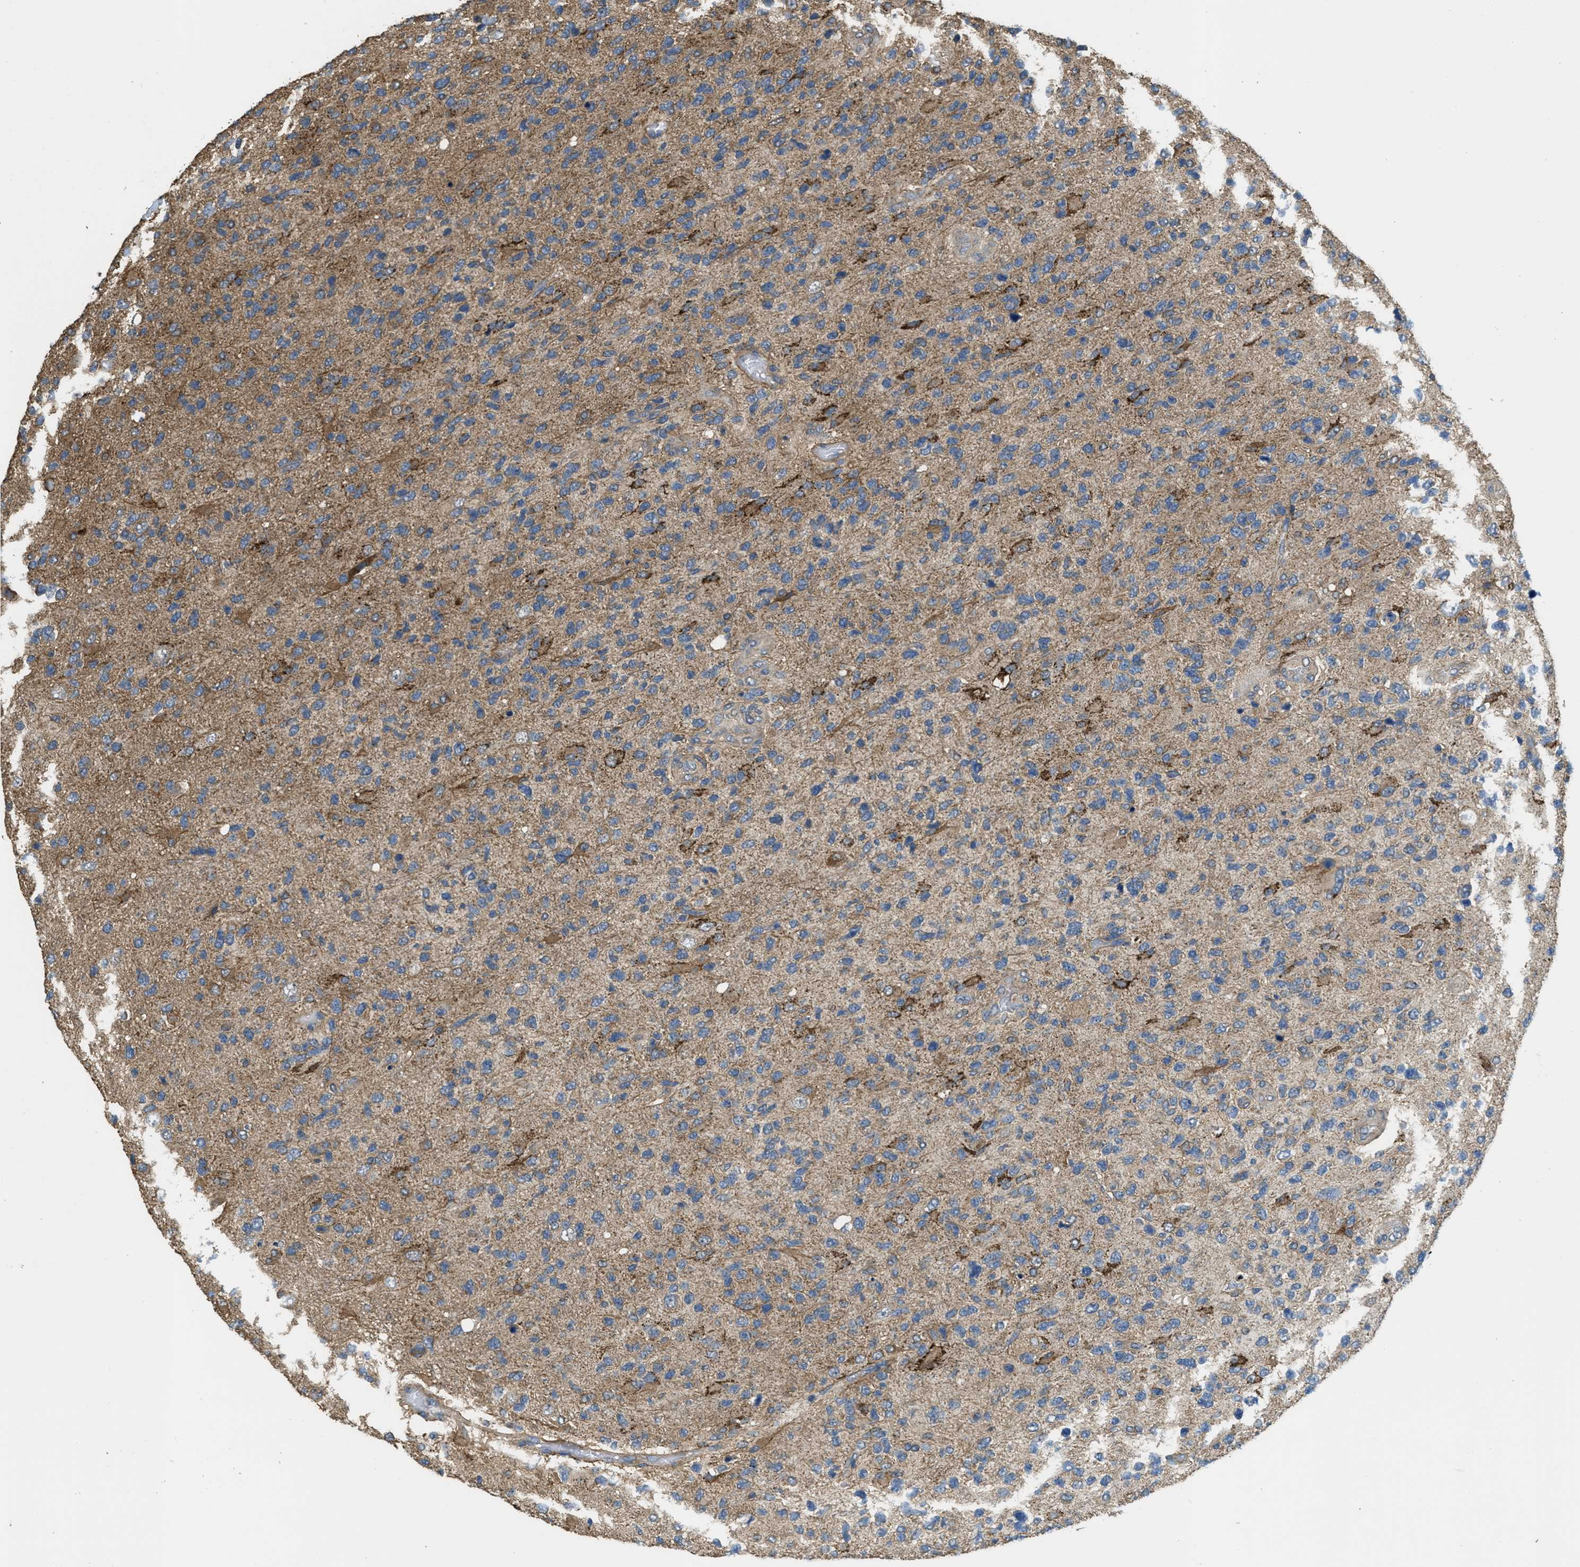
{"staining": {"intensity": "moderate", "quantity": ">75%", "location": "cytoplasmic/membranous"}, "tissue": "glioma", "cell_type": "Tumor cells", "image_type": "cancer", "snomed": [{"axis": "morphology", "description": "Glioma, malignant, High grade"}, {"axis": "topography", "description": "Brain"}], "caption": "Human high-grade glioma (malignant) stained with a brown dye exhibits moderate cytoplasmic/membranous positive staining in about >75% of tumor cells.", "gene": "THBS2", "patient": {"sex": "female", "age": 58}}